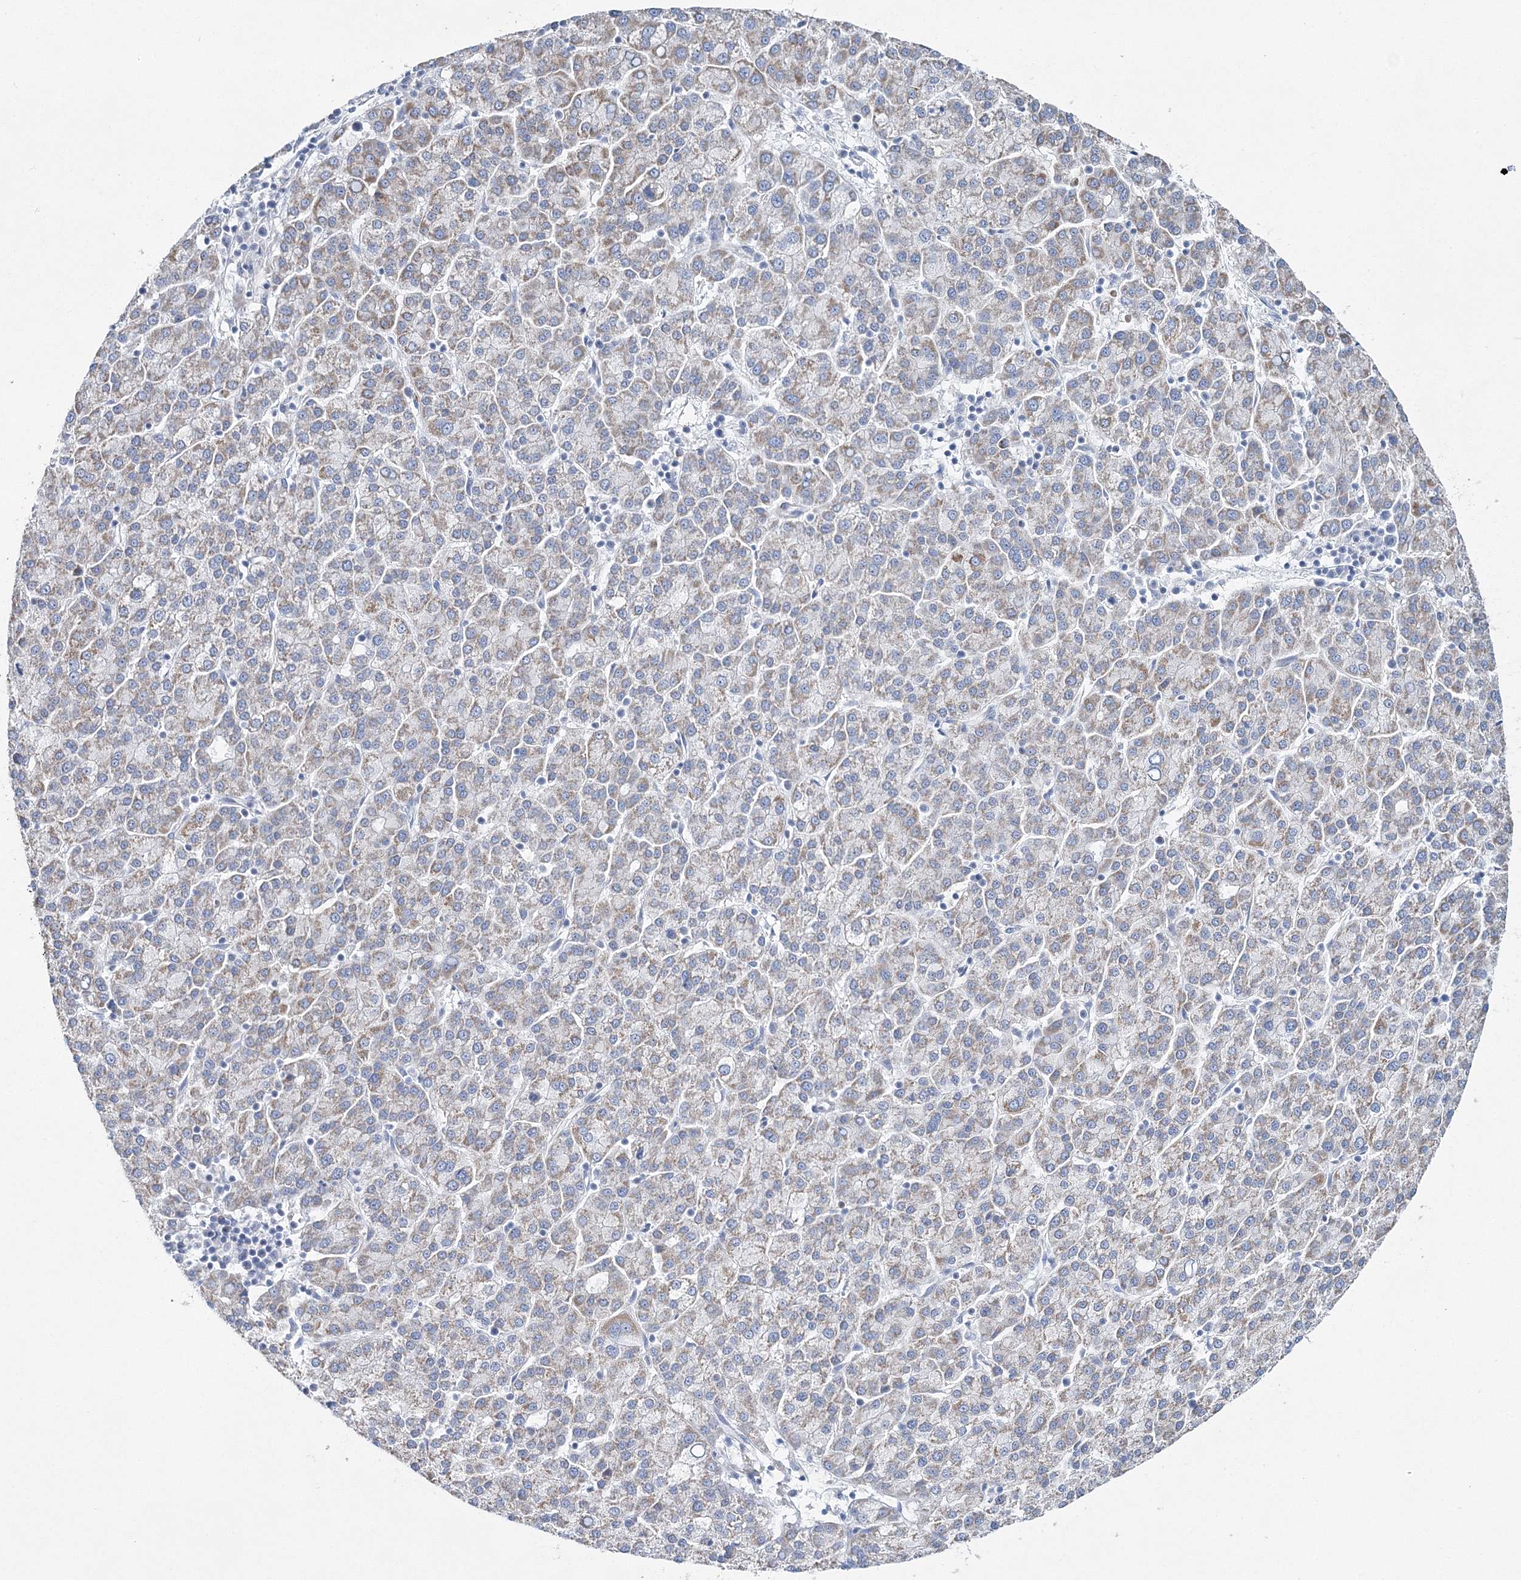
{"staining": {"intensity": "weak", "quantity": "25%-75%", "location": "cytoplasmic/membranous"}, "tissue": "liver cancer", "cell_type": "Tumor cells", "image_type": "cancer", "snomed": [{"axis": "morphology", "description": "Carcinoma, Hepatocellular, NOS"}, {"axis": "topography", "description": "Liver"}], "caption": "Liver cancer (hepatocellular carcinoma) stained with DAB (3,3'-diaminobenzidine) immunohistochemistry (IHC) shows low levels of weak cytoplasmic/membranous staining in approximately 25%-75% of tumor cells.", "gene": "HIBCH", "patient": {"sex": "female", "age": 58}}